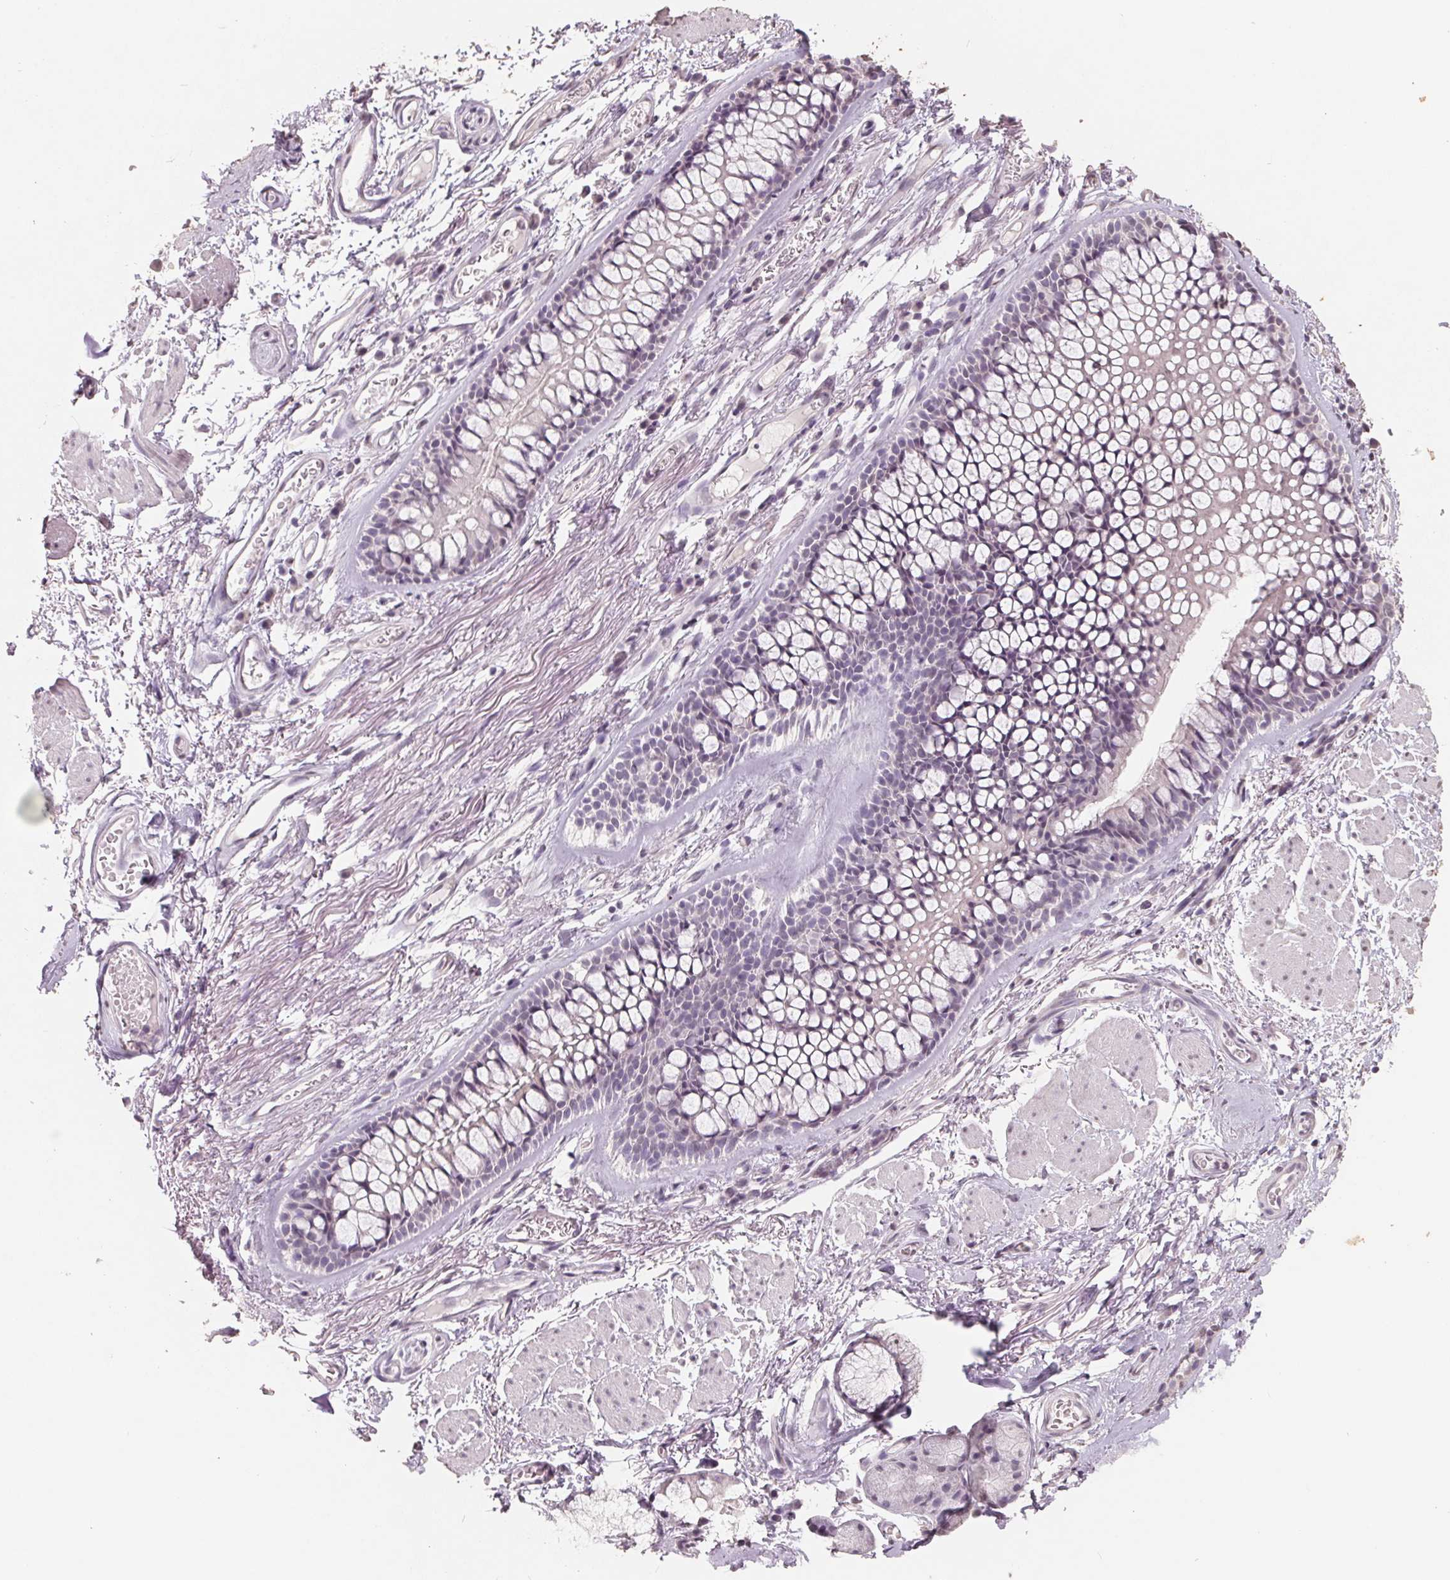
{"staining": {"intensity": "negative", "quantity": "none", "location": "none"}, "tissue": "soft tissue", "cell_type": "Fibroblasts", "image_type": "normal", "snomed": [{"axis": "morphology", "description": "Normal tissue, NOS"}, {"axis": "topography", "description": "Cartilage tissue"}, {"axis": "topography", "description": "Bronchus"}], "caption": "IHC histopathology image of normal human soft tissue stained for a protein (brown), which demonstrates no expression in fibroblasts. (DAB (3,3'-diaminobenzidine) immunohistochemistry (IHC) with hematoxylin counter stain).", "gene": "FTCD", "patient": {"sex": "female", "age": 79}}